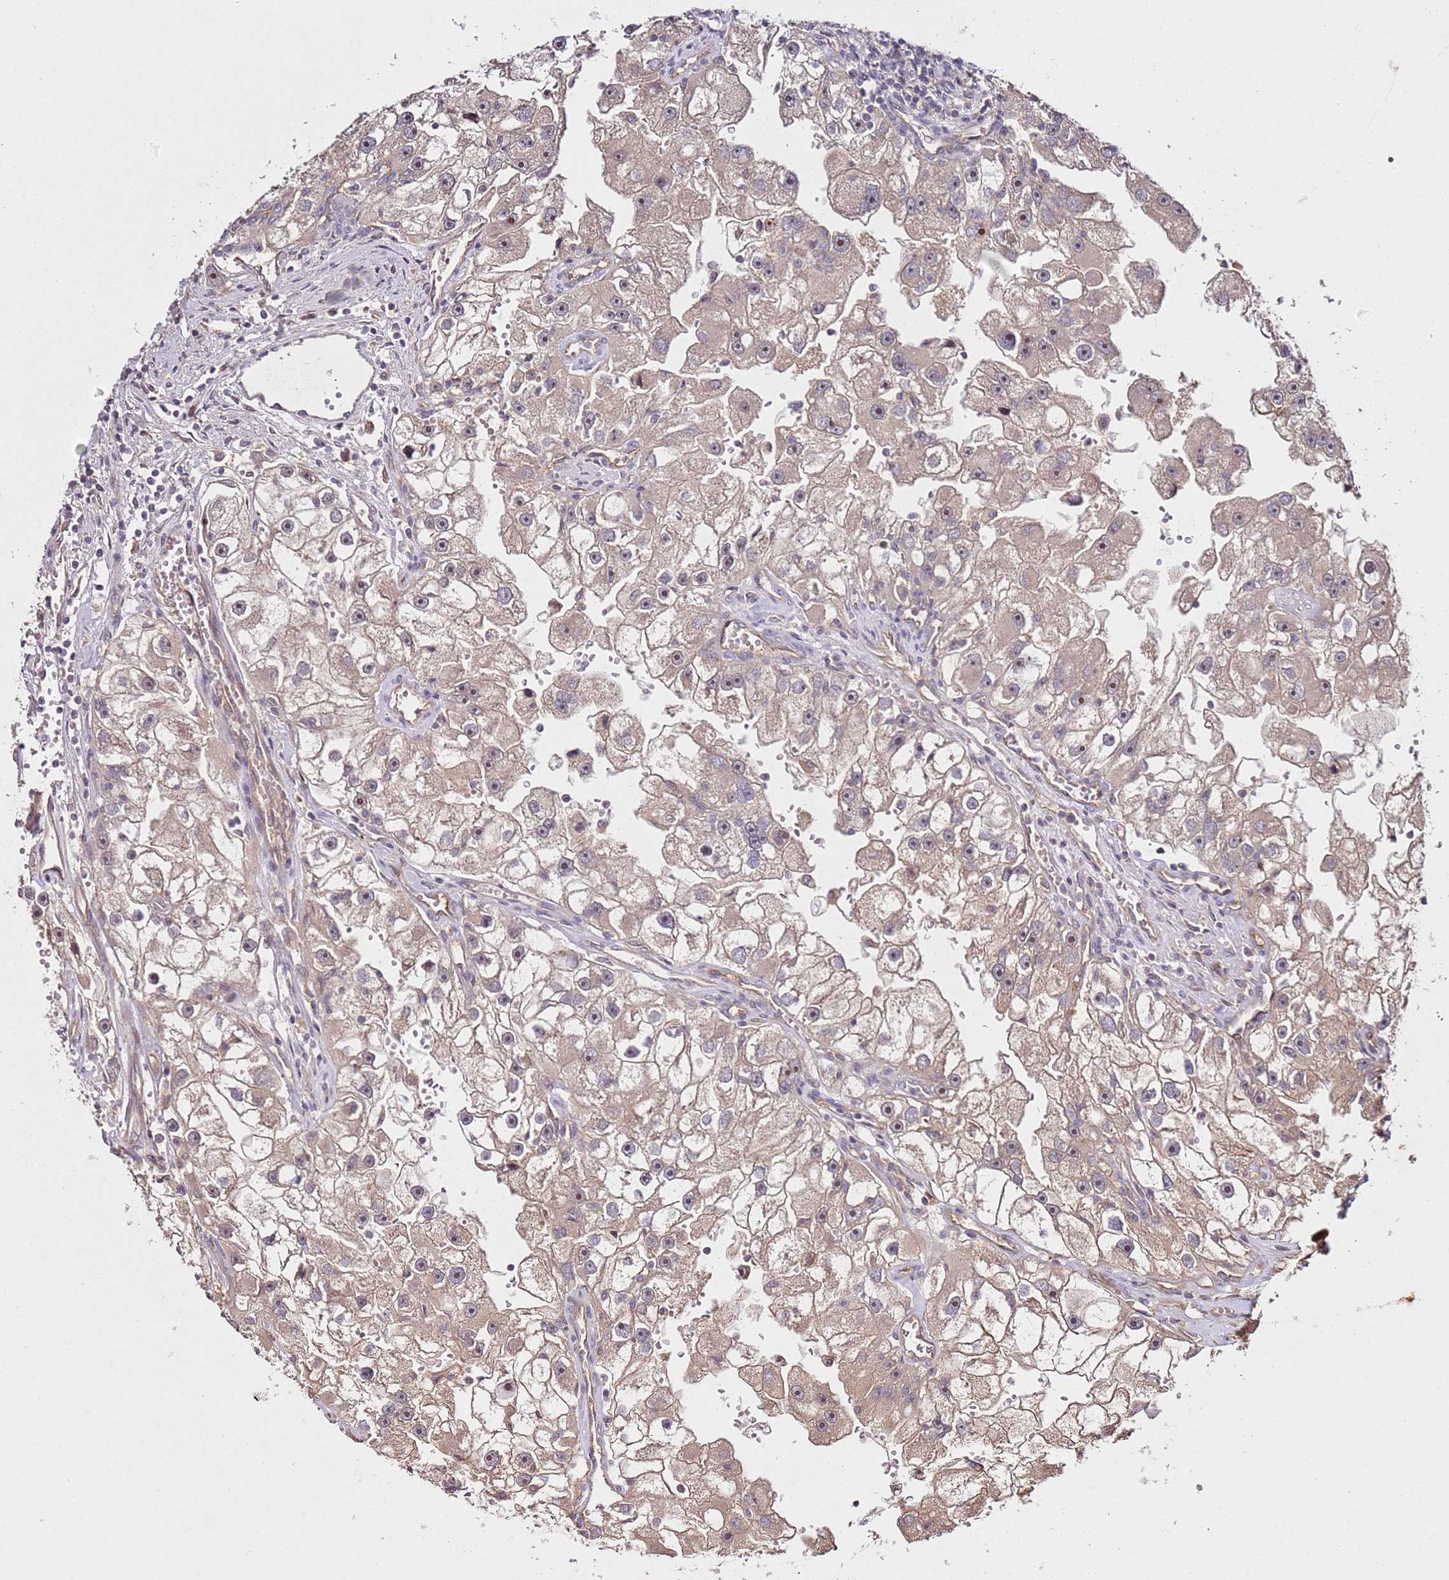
{"staining": {"intensity": "weak", "quantity": ">75%", "location": "cytoplasmic/membranous,nuclear"}, "tissue": "renal cancer", "cell_type": "Tumor cells", "image_type": "cancer", "snomed": [{"axis": "morphology", "description": "Adenocarcinoma, NOS"}, {"axis": "topography", "description": "Kidney"}], "caption": "Protein staining by immunohistochemistry (IHC) reveals weak cytoplasmic/membranous and nuclear staining in about >75% of tumor cells in renal cancer (adenocarcinoma). Immunohistochemistry (ihc) stains the protein of interest in brown and the nuclei are stained blue.", "gene": "DDX27", "patient": {"sex": "male", "age": 63}}